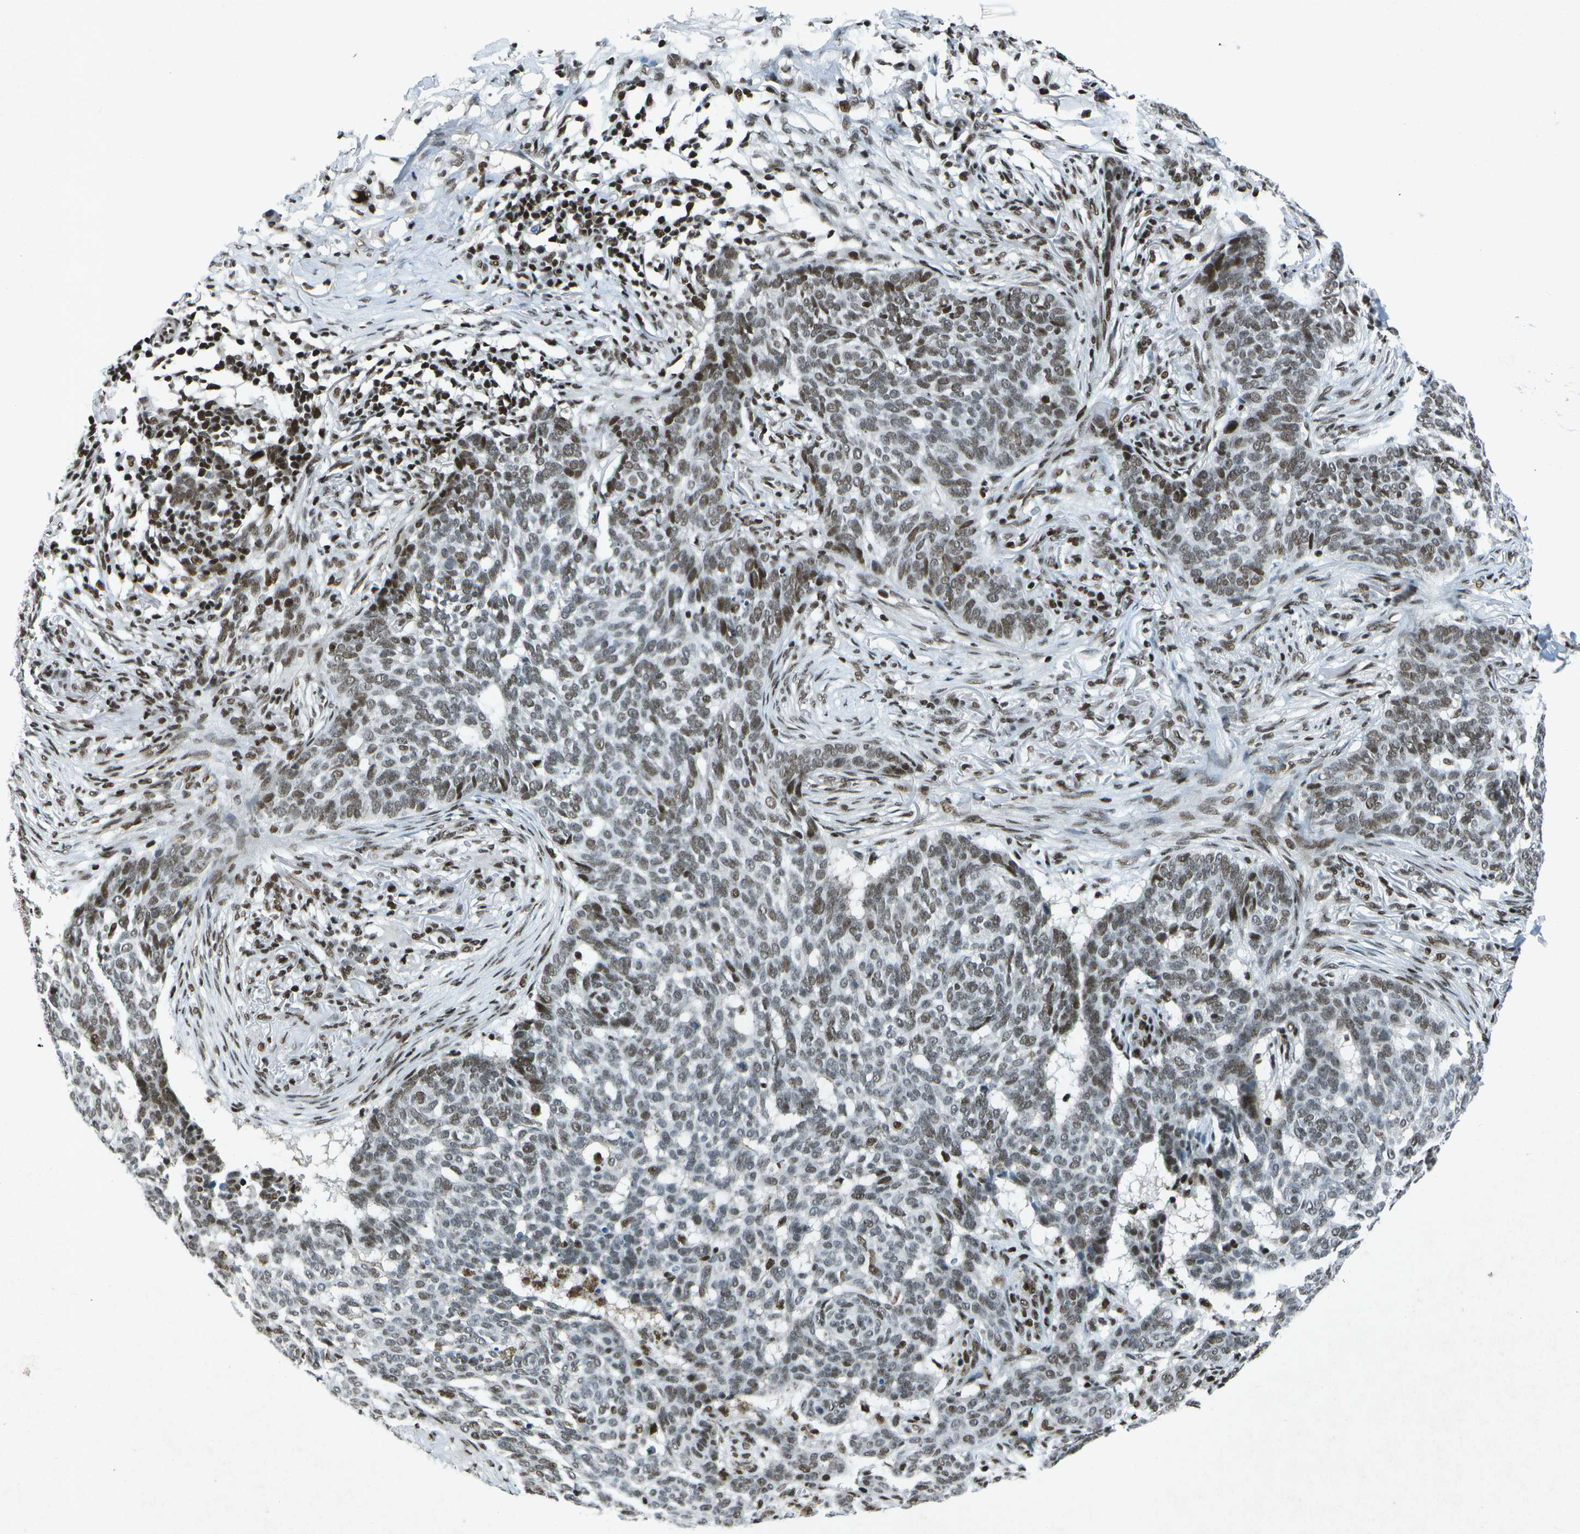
{"staining": {"intensity": "moderate", "quantity": "25%-75%", "location": "nuclear"}, "tissue": "skin cancer", "cell_type": "Tumor cells", "image_type": "cancer", "snomed": [{"axis": "morphology", "description": "Basal cell carcinoma"}, {"axis": "topography", "description": "Skin"}], "caption": "About 25%-75% of tumor cells in skin cancer (basal cell carcinoma) exhibit moderate nuclear protein expression as visualized by brown immunohistochemical staining.", "gene": "MTA2", "patient": {"sex": "male", "age": 85}}